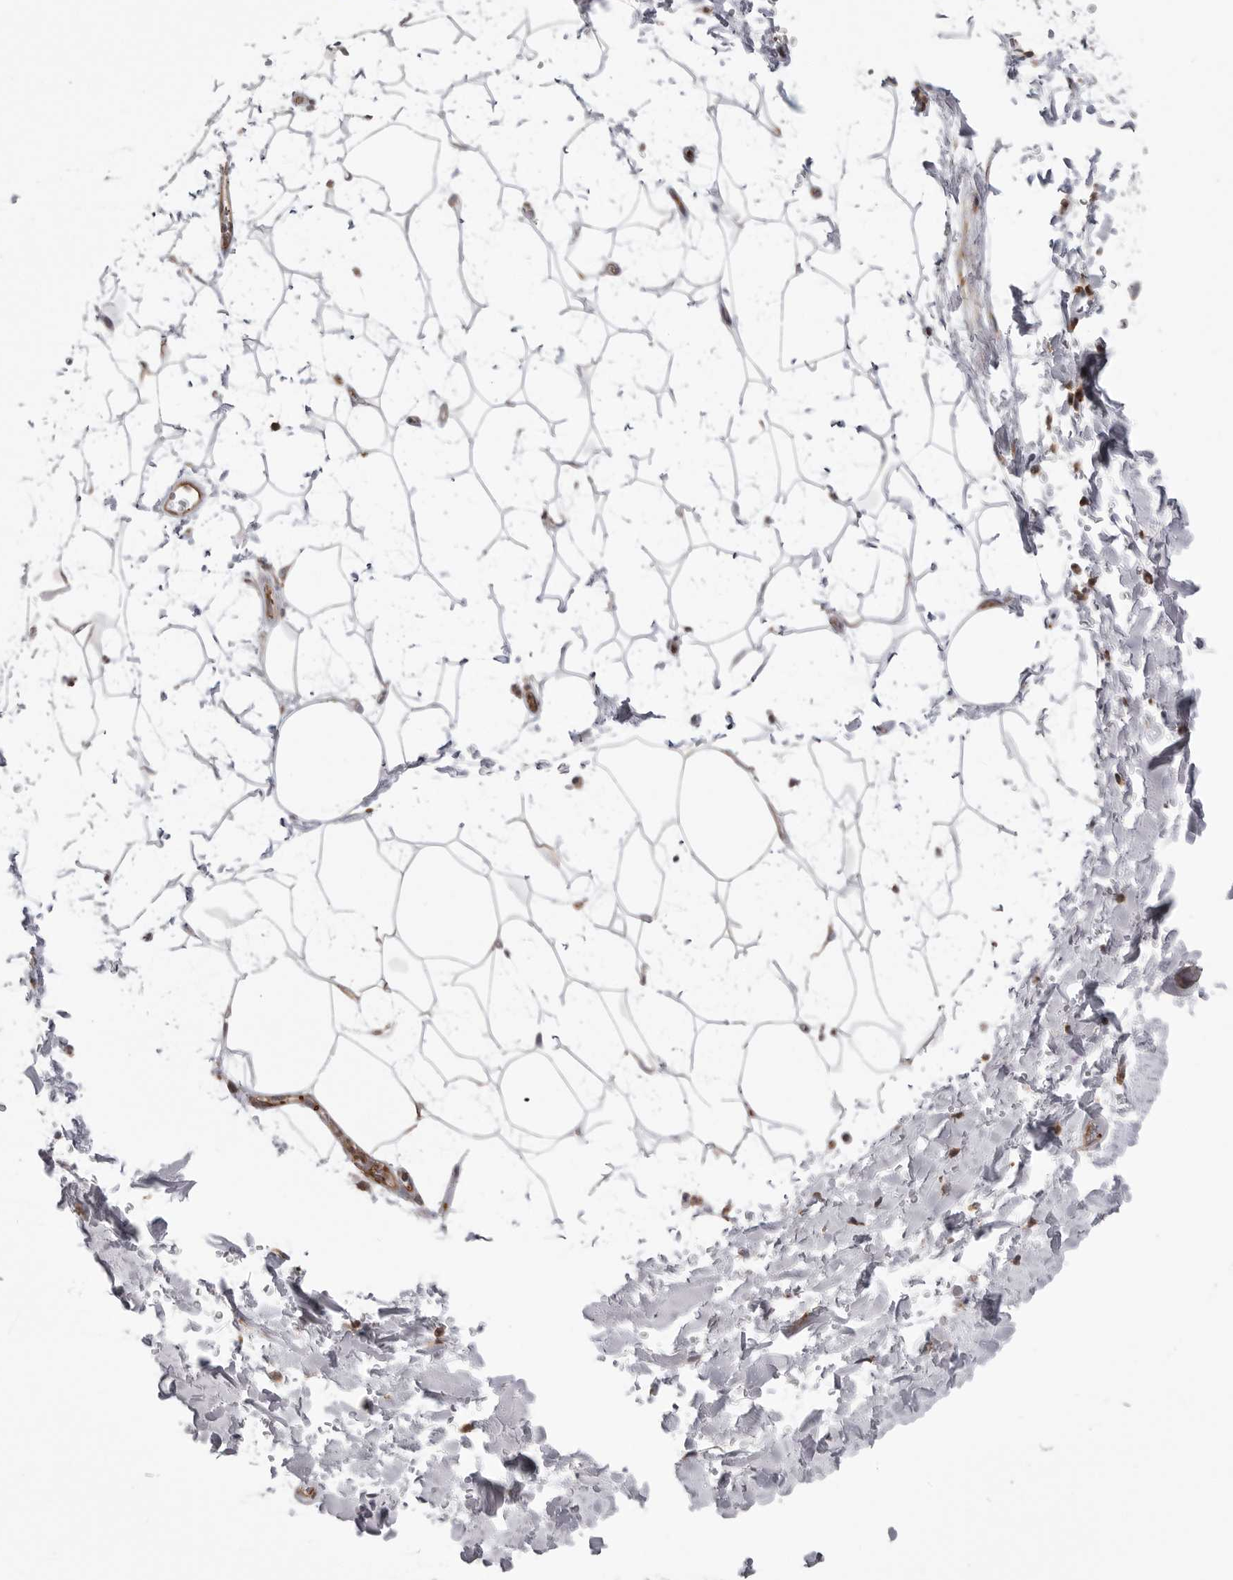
{"staining": {"intensity": "negative", "quantity": "none", "location": "none"}, "tissue": "adipose tissue", "cell_type": "Adipocytes", "image_type": "normal", "snomed": [{"axis": "morphology", "description": "Normal tissue, NOS"}, {"axis": "topography", "description": "Soft tissue"}], "caption": "Adipocytes are negative for protein expression in unremarkable human adipose tissue.", "gene": "SCP2", "patient": {"sex": "male", "age": 72}}